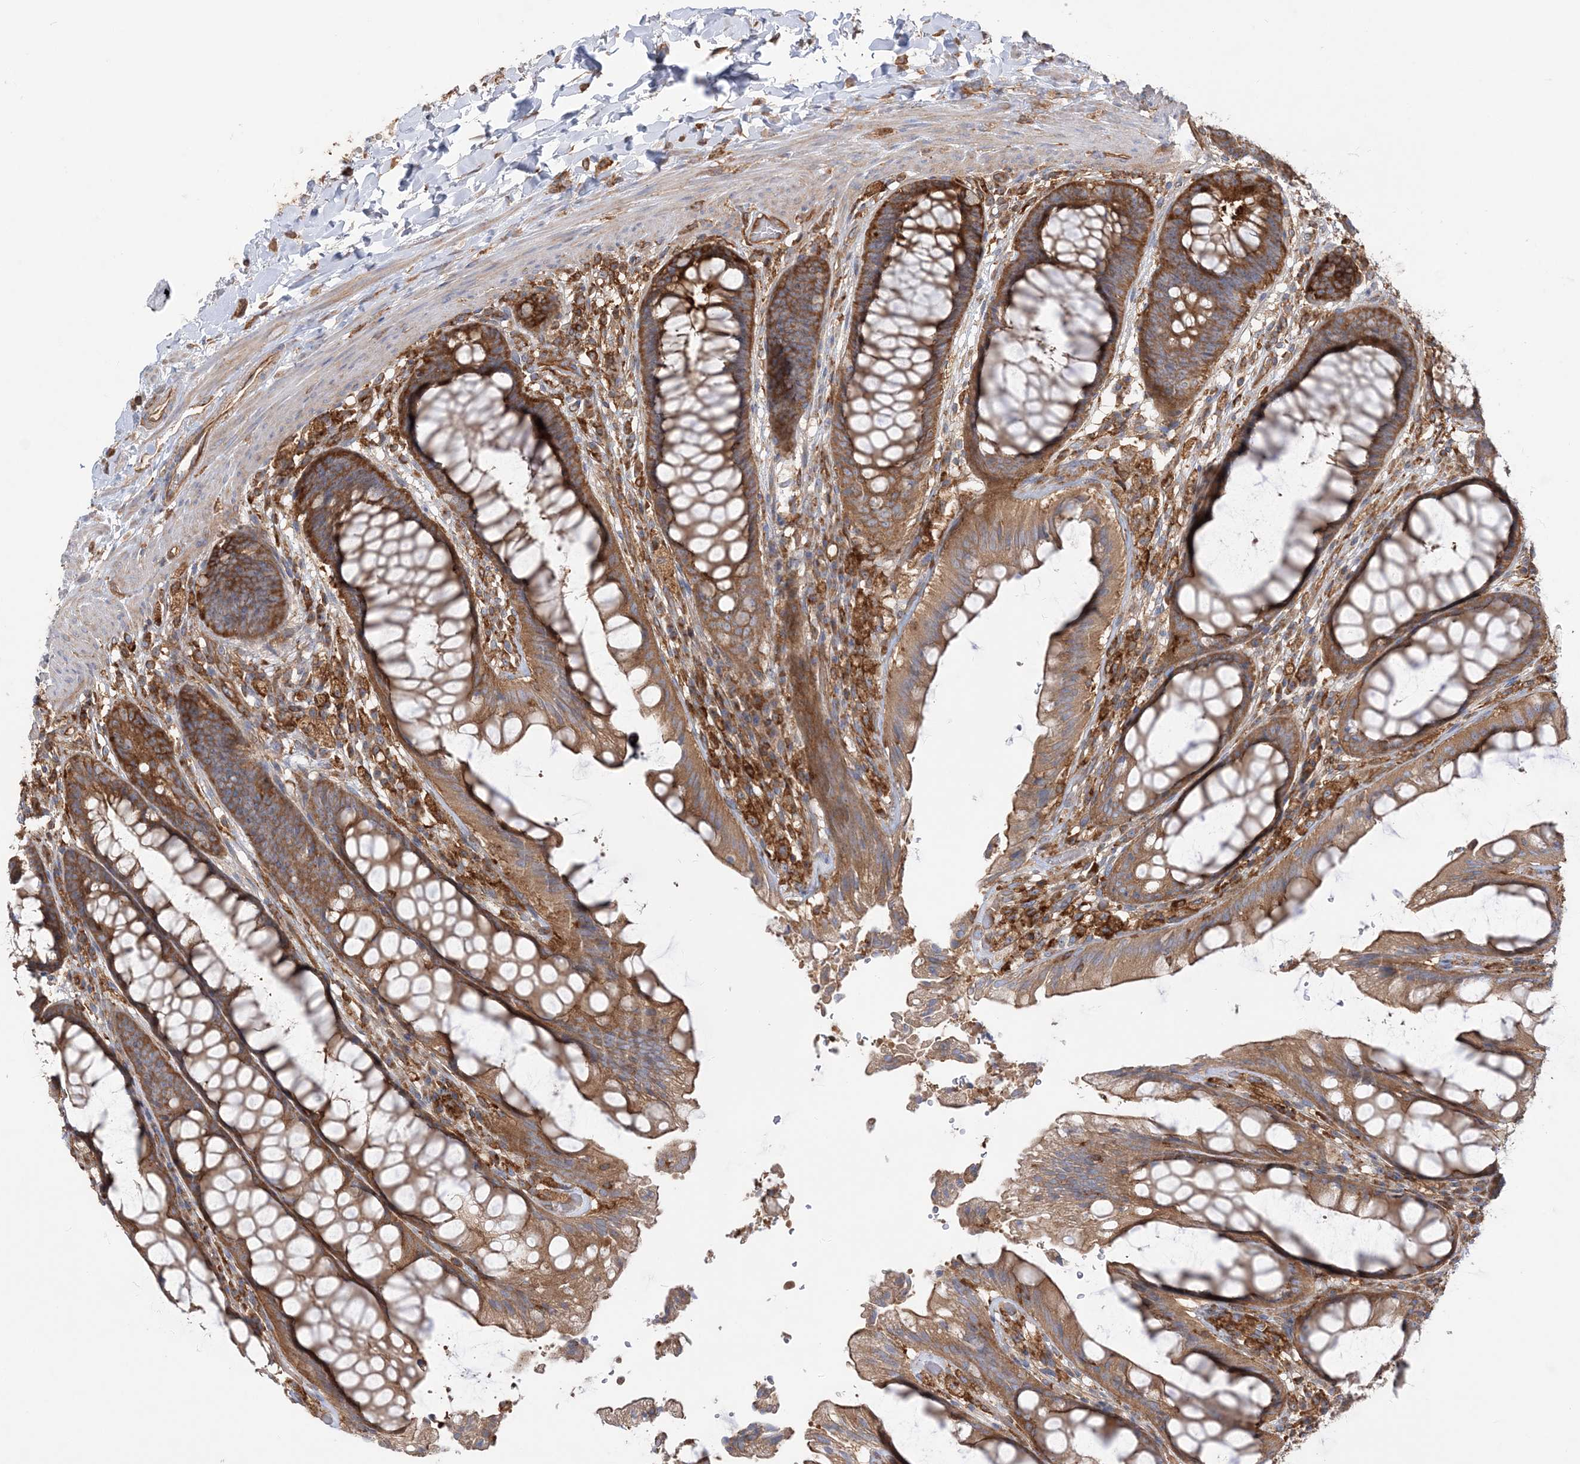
{"staining": {"intensity": "strong", "quantity": ">75%", "location": "cytoplasmic/membranous"}, "tissue": "rectum", "cell_type": "Glandular cells", "image_type": "normal", "snomed": [{"axis": "morphology", "description": "Normal tissue, NOS"}, {"axis": "topography", "description": "Rectum"}], "caption": "IHC photomicrograph of unremarkable rectum stained for a protein (brown), which reveals high levels of strong cytoplasmic/membranous staining in about >75% of glandular cells.", "gene": "TBC1D5", "patient": {"sex": "female", "age": 46}}